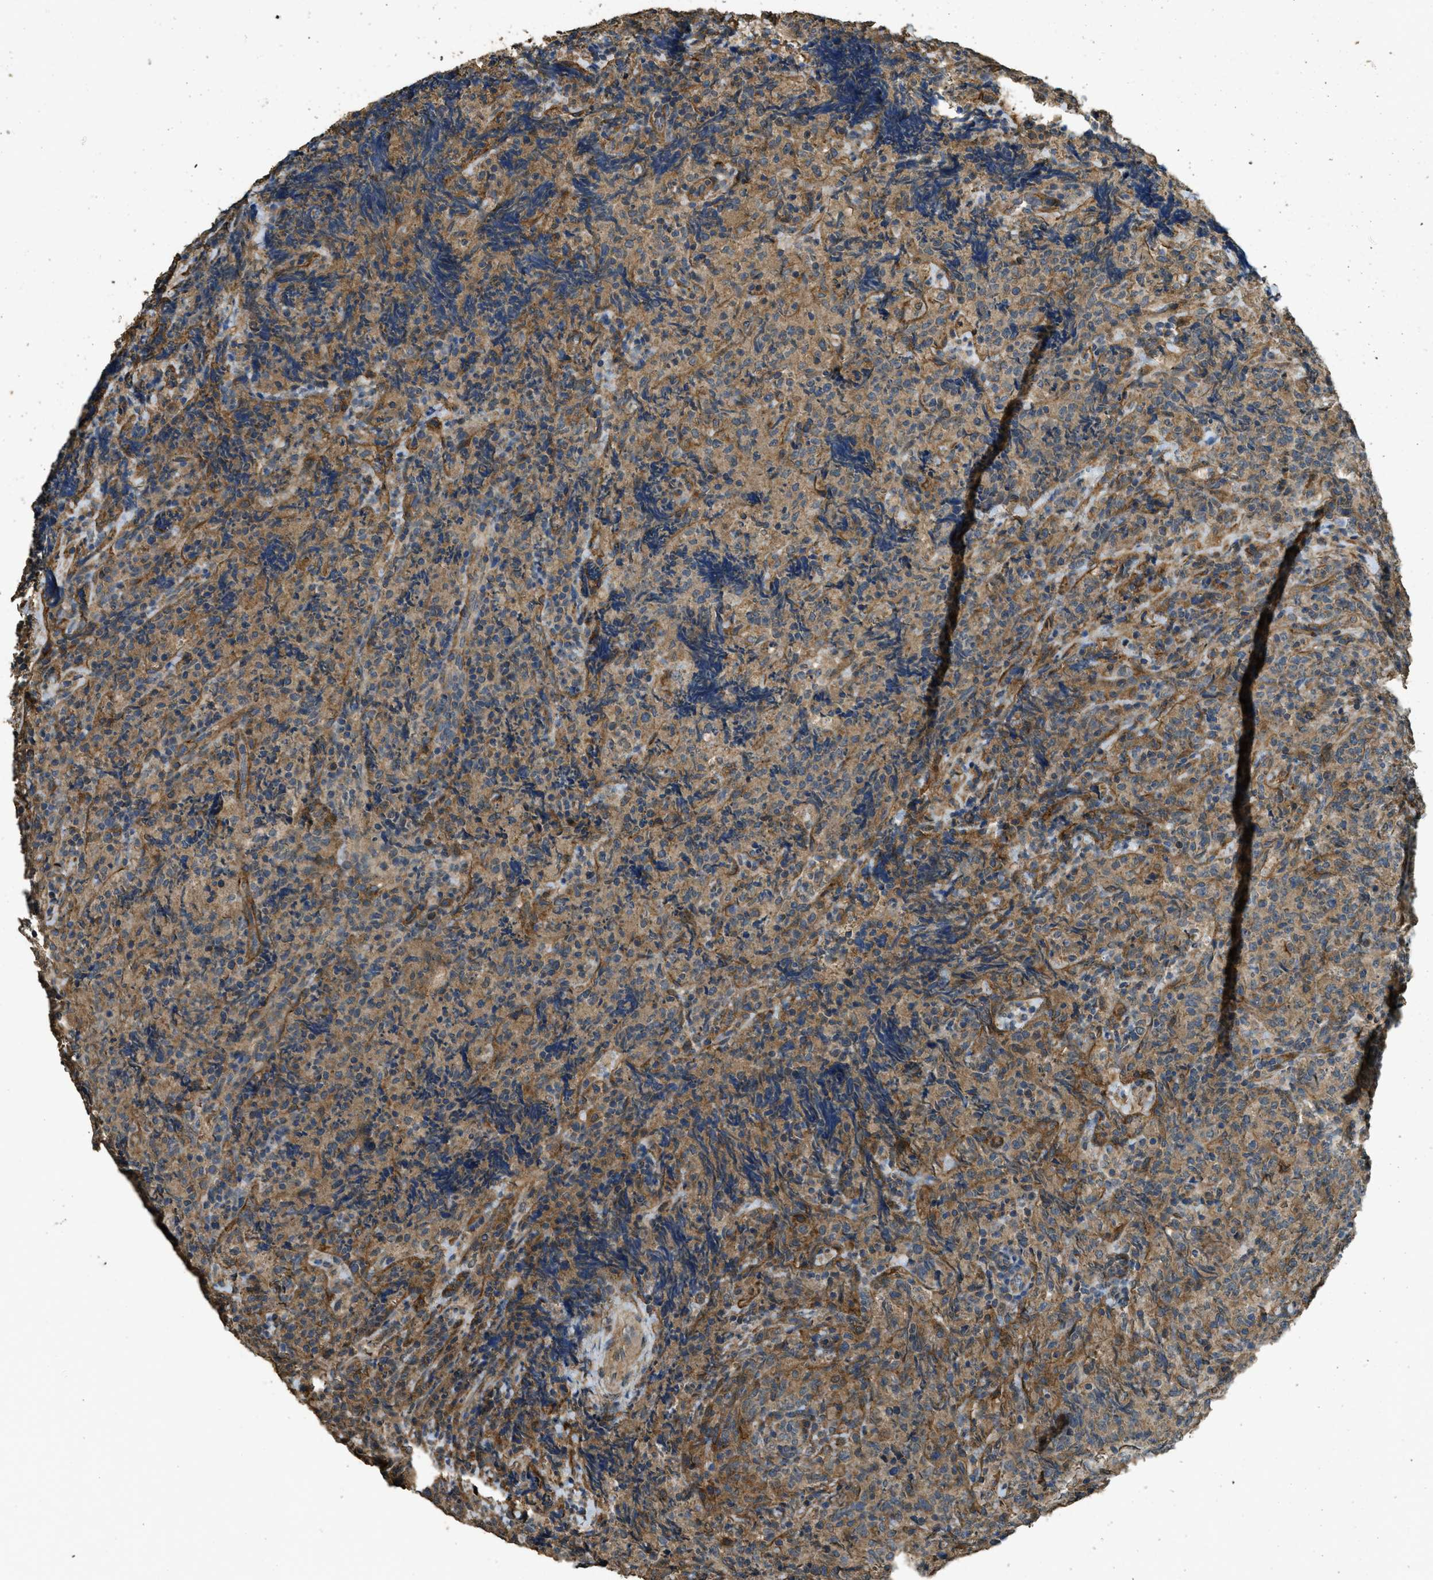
{"staining": {"intensity": "moderate", "quantity": ">75%", "location": "cytoplasmic/membranous"}, "tissue": "lymphoma", "cell_type": "Tumor cells", "image_type": "cancer", "snomed": [{"axis": "morphology", "description": "Malignant lymphoma, non-Hodgkin's type, High grade"}, {"axis": "topography", "description": "Tonsil"}], "caption": "The immunohistochemical stain highlights moderate cytoplasmic/membranous staining in tumor cells of malignant lymphoma, non-Hodgkin's type (high-grade) tissue.", "gene": "CD276", "patient": {"sex": "female", "age": 36}}